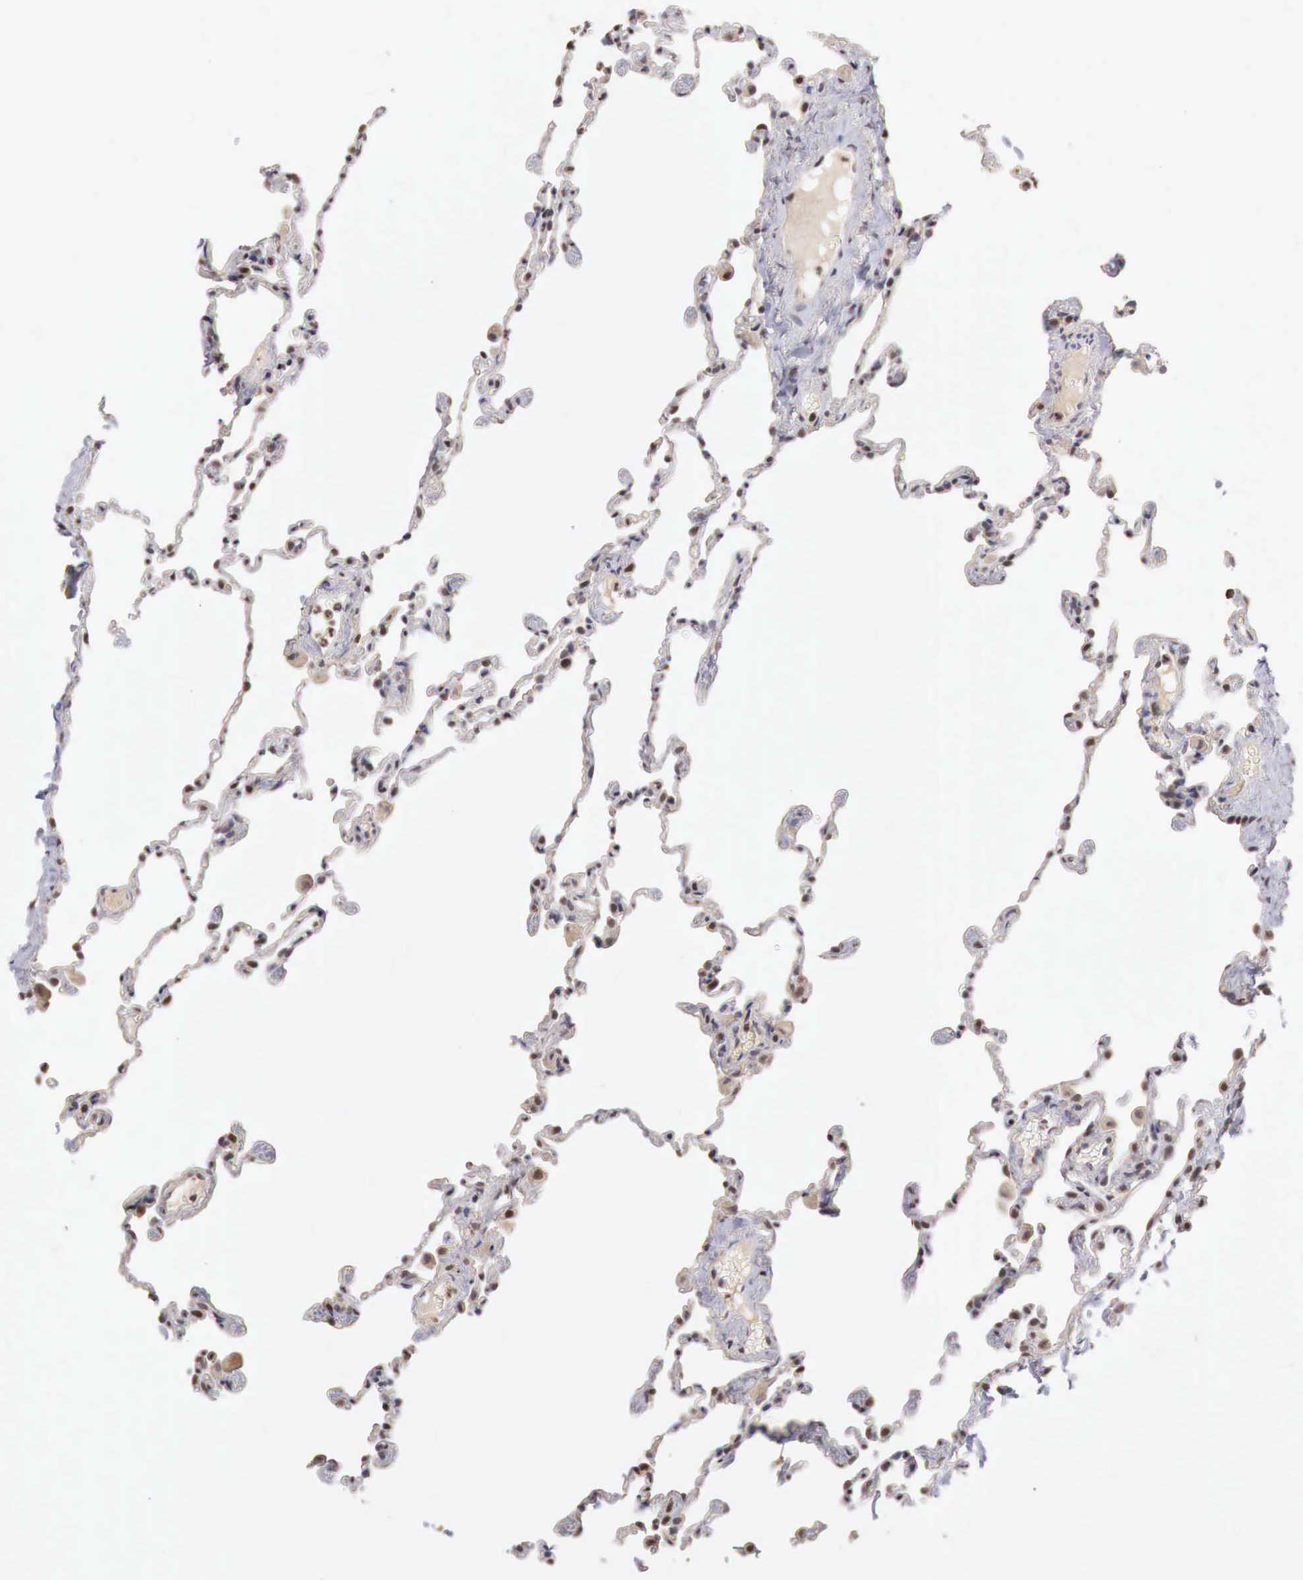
{"staining": {"intensity": "moderate", "quantity": ">75%", "location": "nuclear"}, "tissue": "lung", "cell_type": "Alveolar cells", "image_type": "normal", "snomed": [{"axis": "morphology", "description": "Normal tissue, NOS"}, {"axis": "topography", "description": "Lung"}], "caption": "A high-resolution histopathology image shows immunohistochemistry staining of unremarkable lung, which demonstrates moderate nuclear positivity in about >75% of alveolar cells.", "gene": "TBC1D9", "patient": {"sex": "female", "age": 61}}